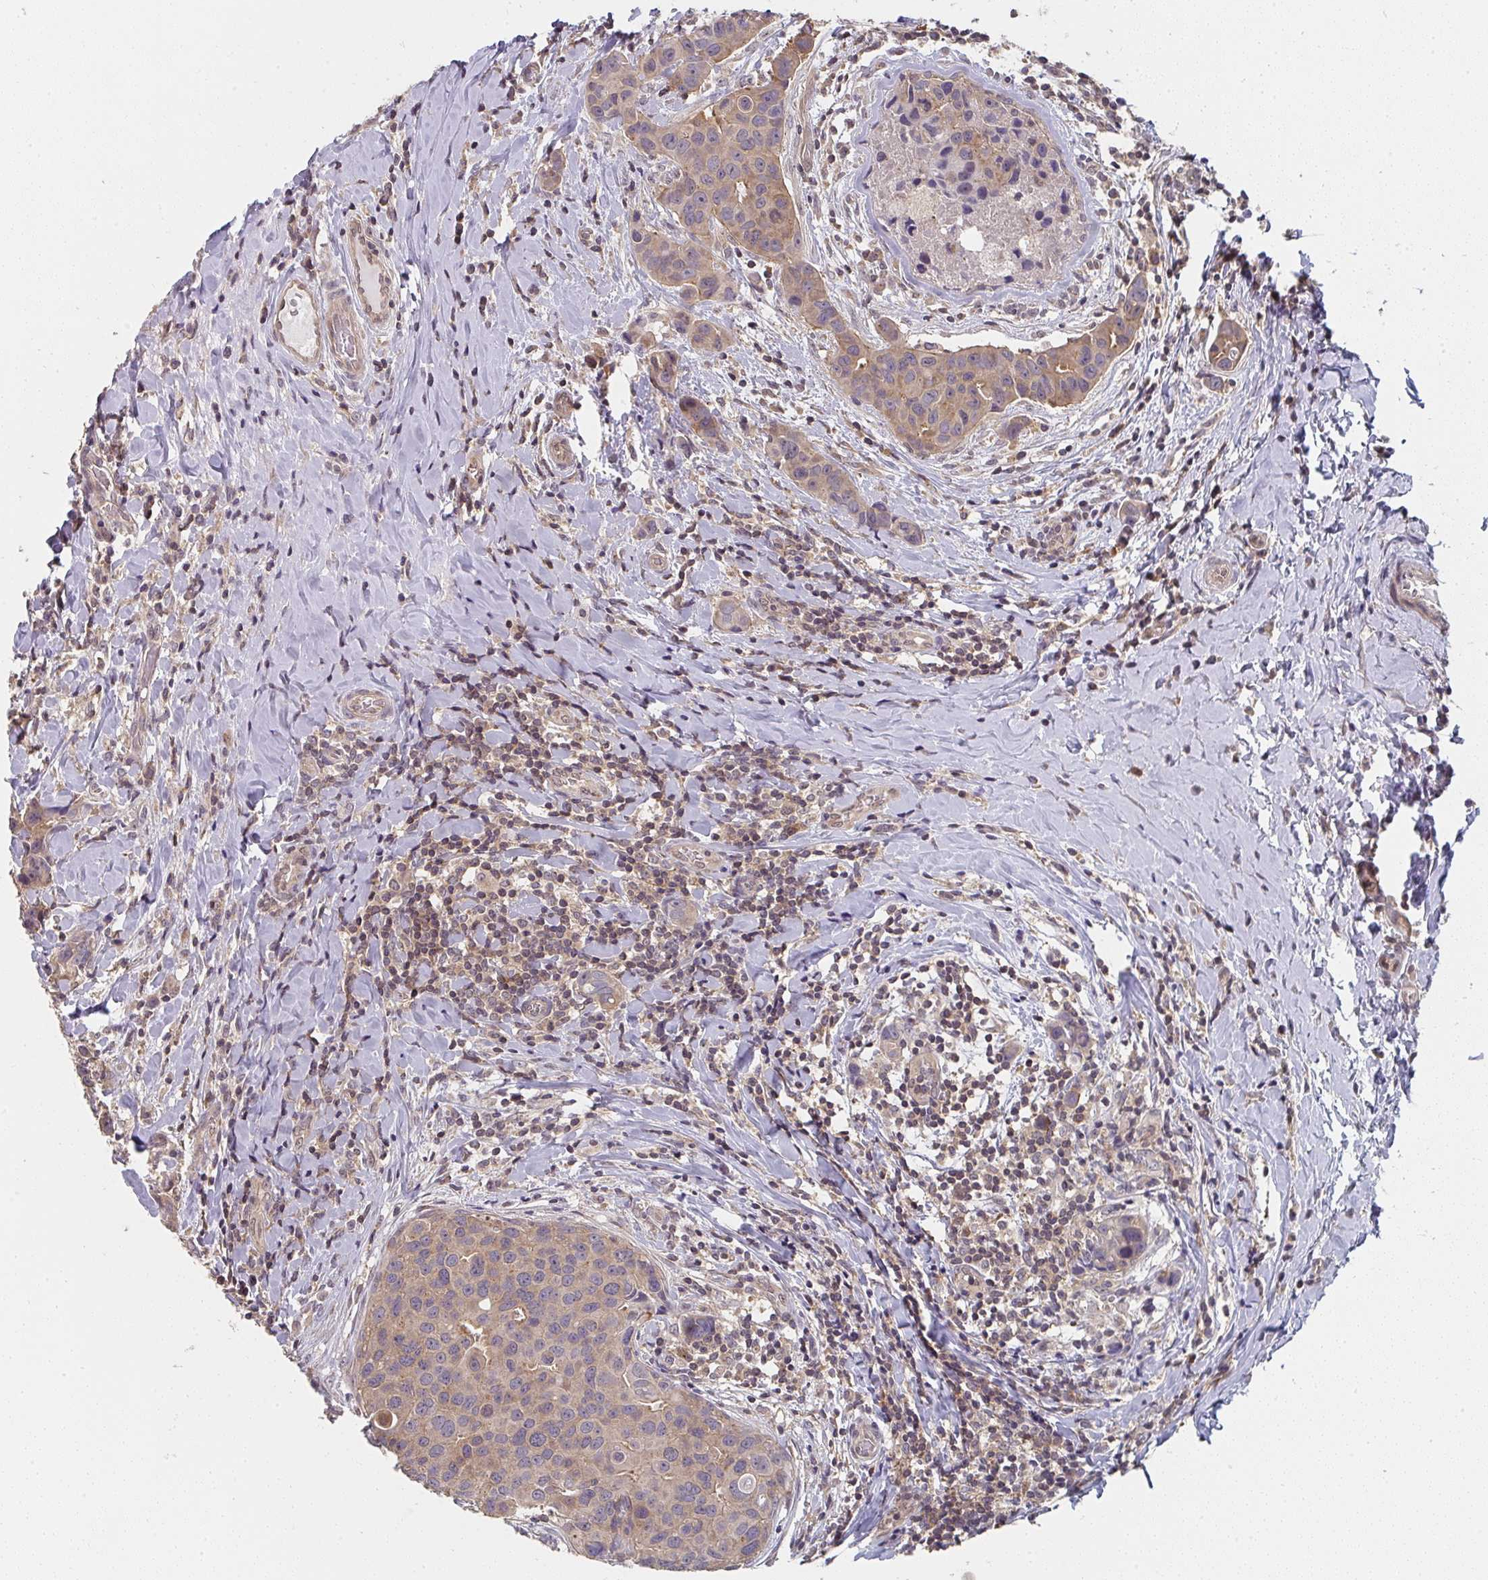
{"staining": {"intensity": "weak", "quantity": ">75%", "location": "cytoplasmic/membranous"}, "tissue": "breast cancer", "cell_type": "Tumor cells", "image_type": "cancer", "snomed": [{"axis": "morphology", "description": "Duct carcinoma"}, {"axis": "topography", "description": "Breast"}], "caption": "The photomicrograph exhibits immunohistochemical staining of intraductal carcinoma (breast). There is weak cytoplasmic/membranous expression is identified in about >75% of tumor cells.", "gene": "RANGRF", "patient": {"sex": "female", "age": 24}}